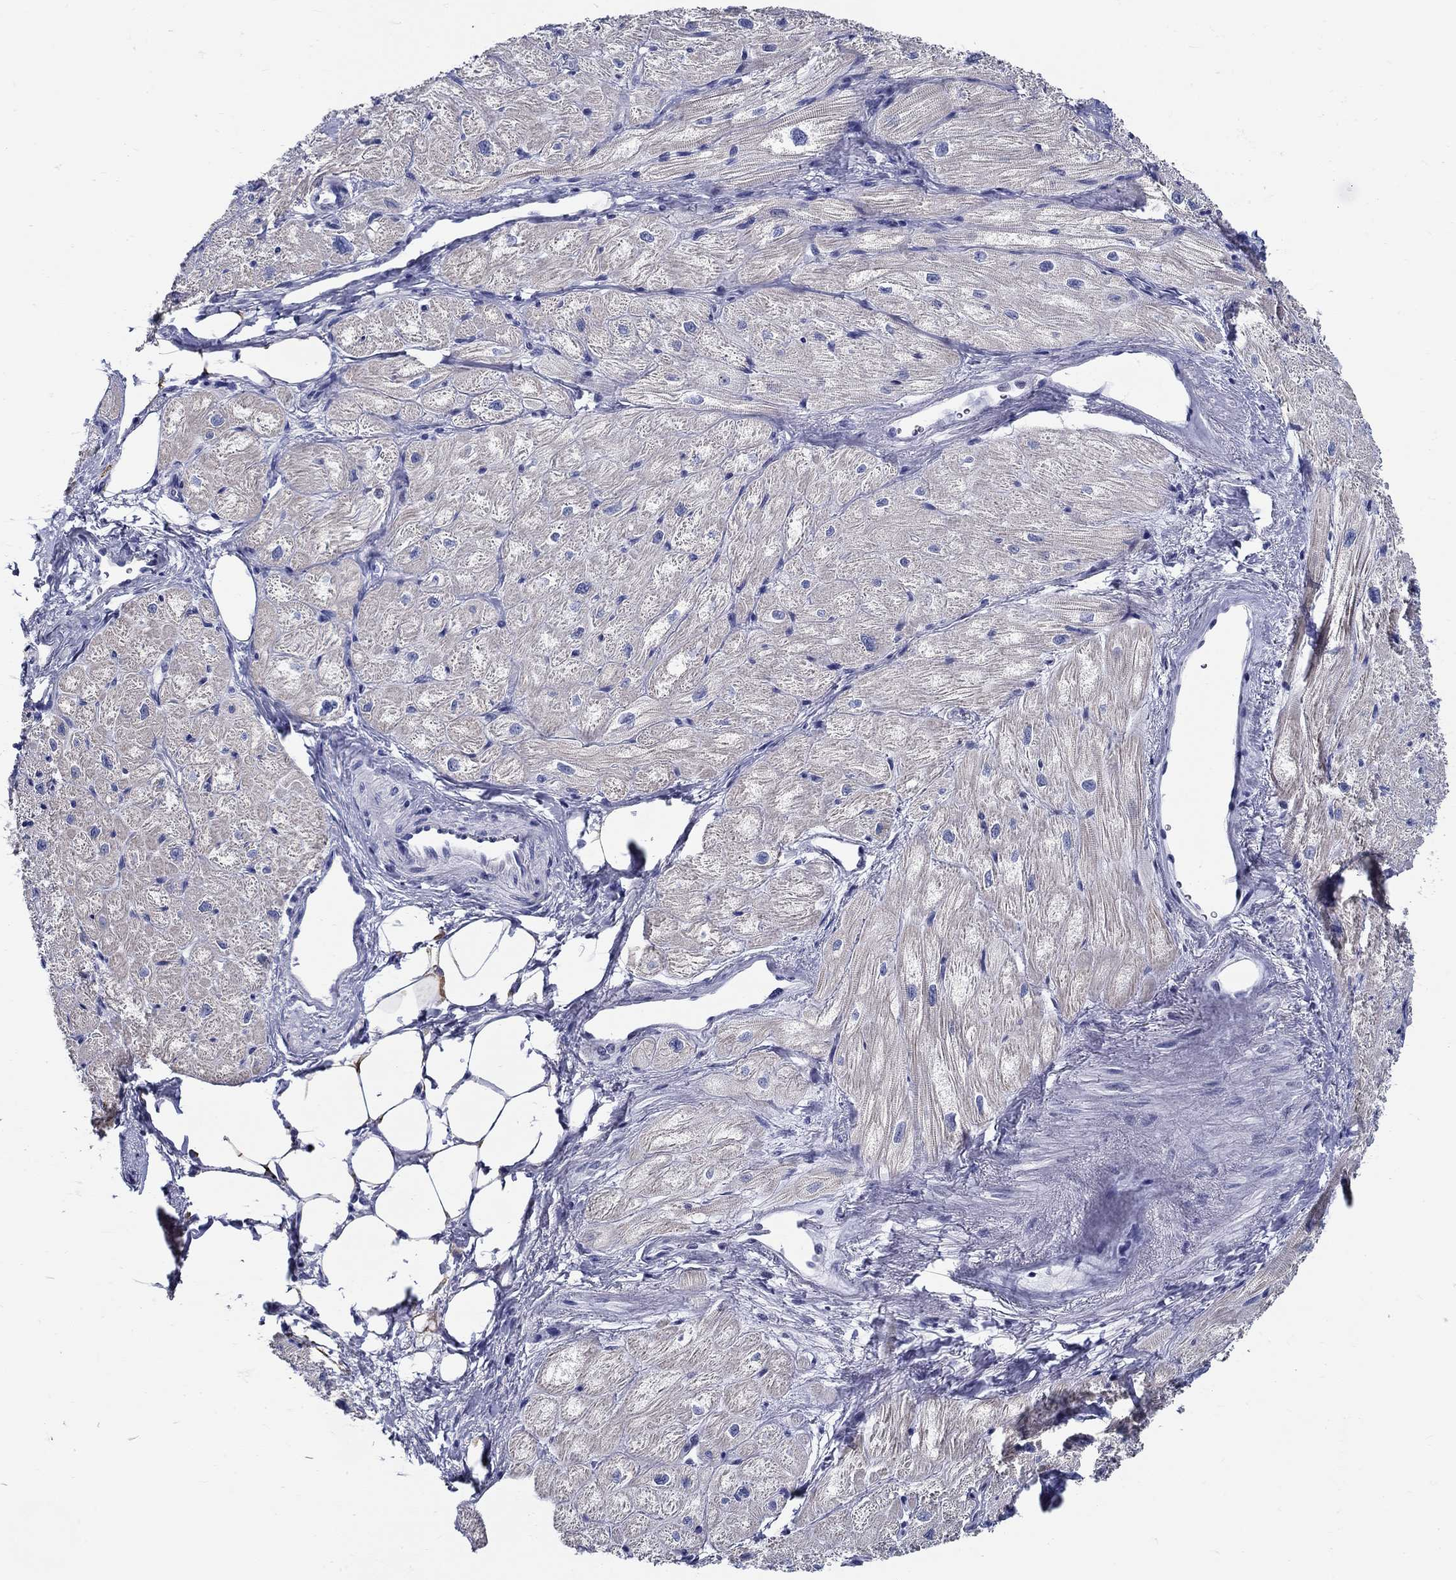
{"staining": {"intensity": "negative", "quantity": "none", "location": "none"}, "tissue": "heart muscle", "cell_type": "Cardiomyocytes", "image_type": "normal", "snomed": [{"axis": "morphology", "description": "Normal tissue, NOS"}, {"axis": "topography", "description": "Heart"}], "caption": "Immunohistochemistry (IHC) of normal human heart muscle displays no expression in cardiomyocytes. (Brightfield microscopy of DAB (3,3'-diaminobenzidine) immunohistochemistry (IHC) at high magnification).", "gene": "CRYGS", "patient": {"sex": "male", "age": 57}}